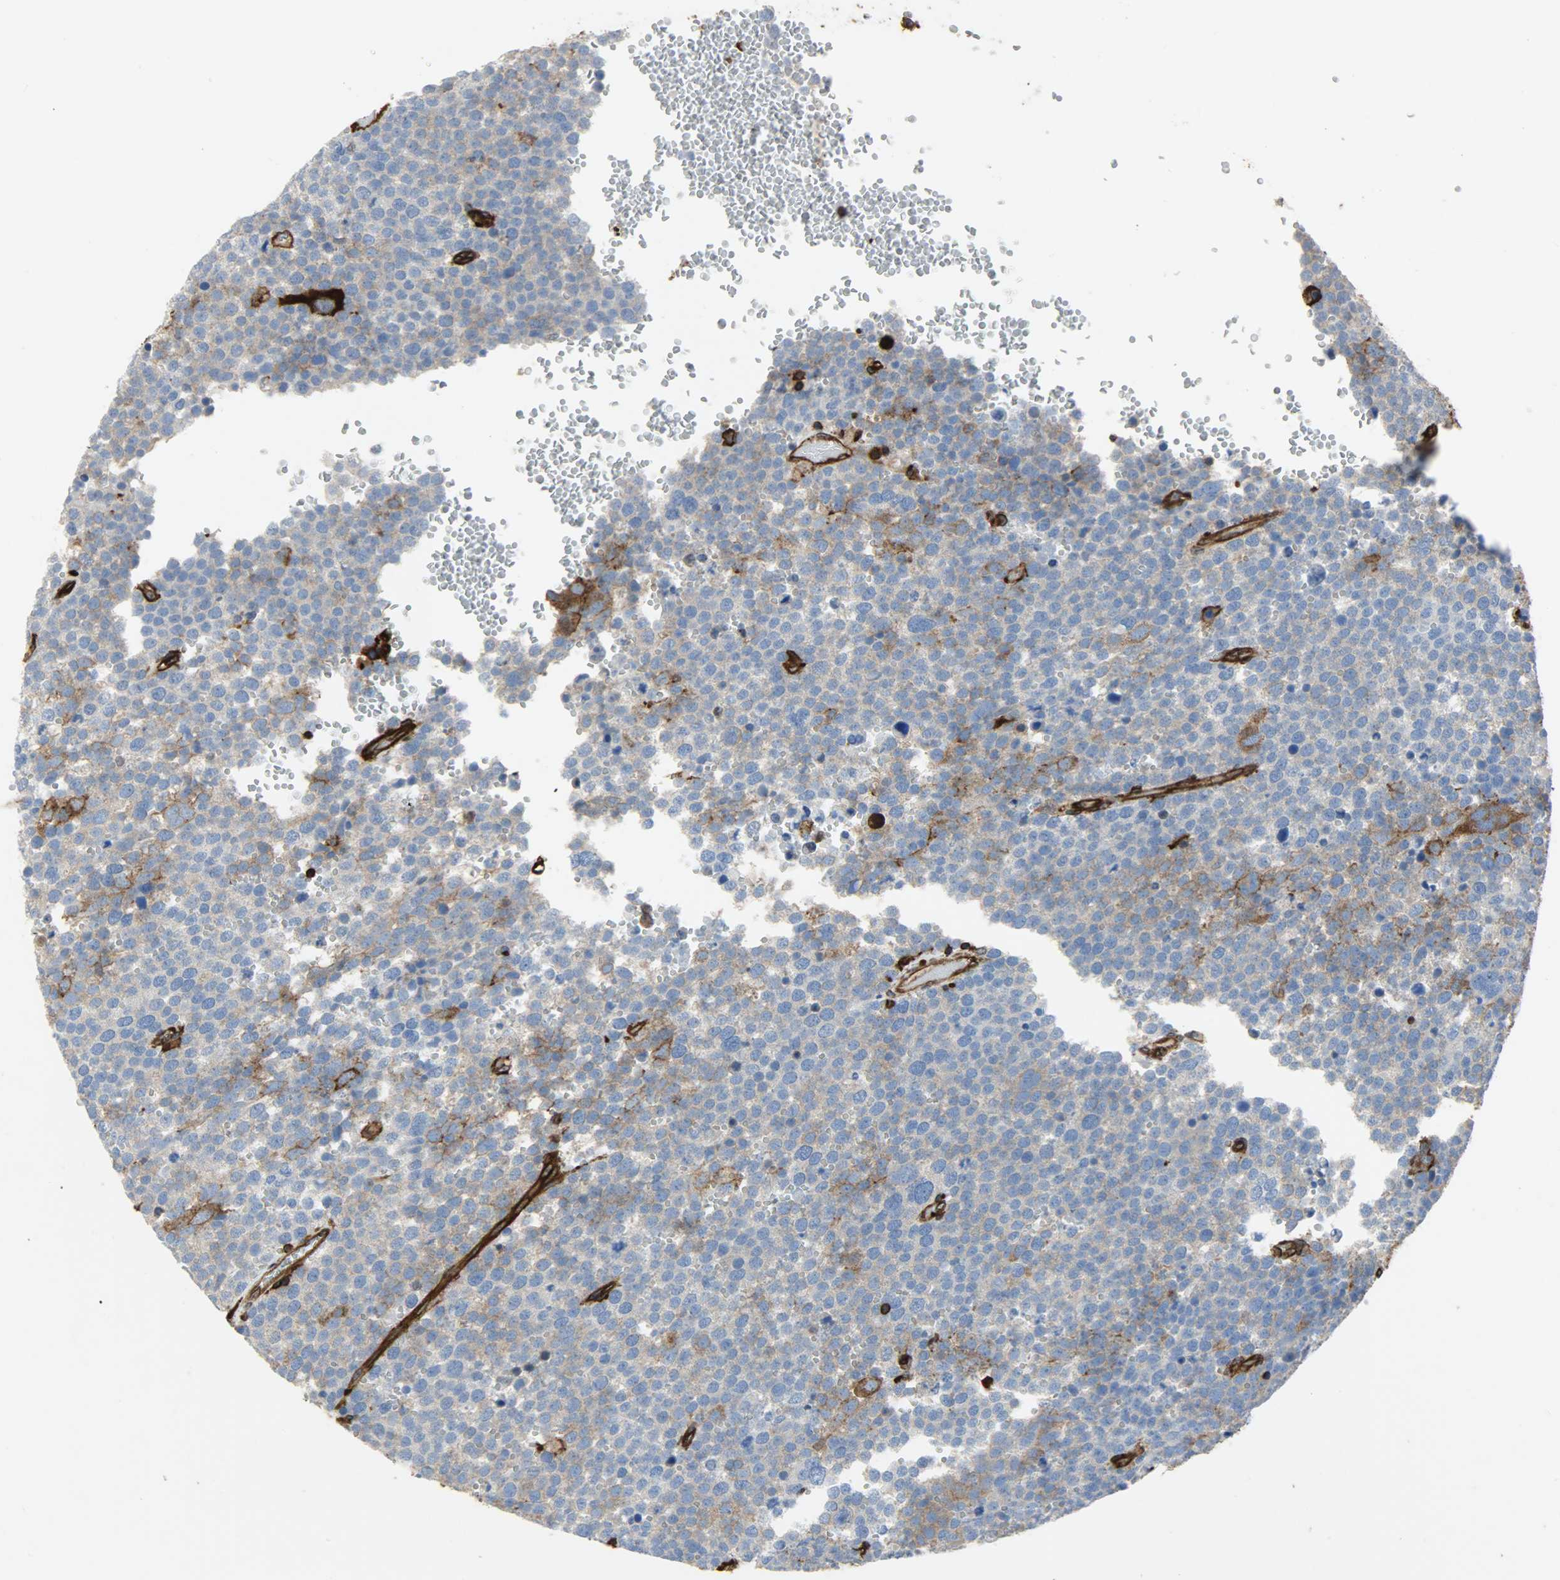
{"staining": {"intensity": "moderate", "quantity": ">75%", "location": "cytoplasmic/membranous"}, "tissue": "testis cancer", "cell_type": "Tumor cells", "image_type": "cancer", "snomed": [{"axis": "morphology", "description": "Seminoma, NOS"}, {"axis": "topography", "description": "Testis"}], "caption": "Immunohistochemistry staining of testis seminoma, which displays medium levels of moderate cytoplasmic/membranous expression in approximately >75% of tumor cells indicating moderate cytoplasmic/membranous protein positivity. The staining was performed using DAB (brown) for protein detection and nuclei were counterstained in hematoxylin (blue).", "gene": "VASP", "patient": {"sex": "male", "age": 71}}